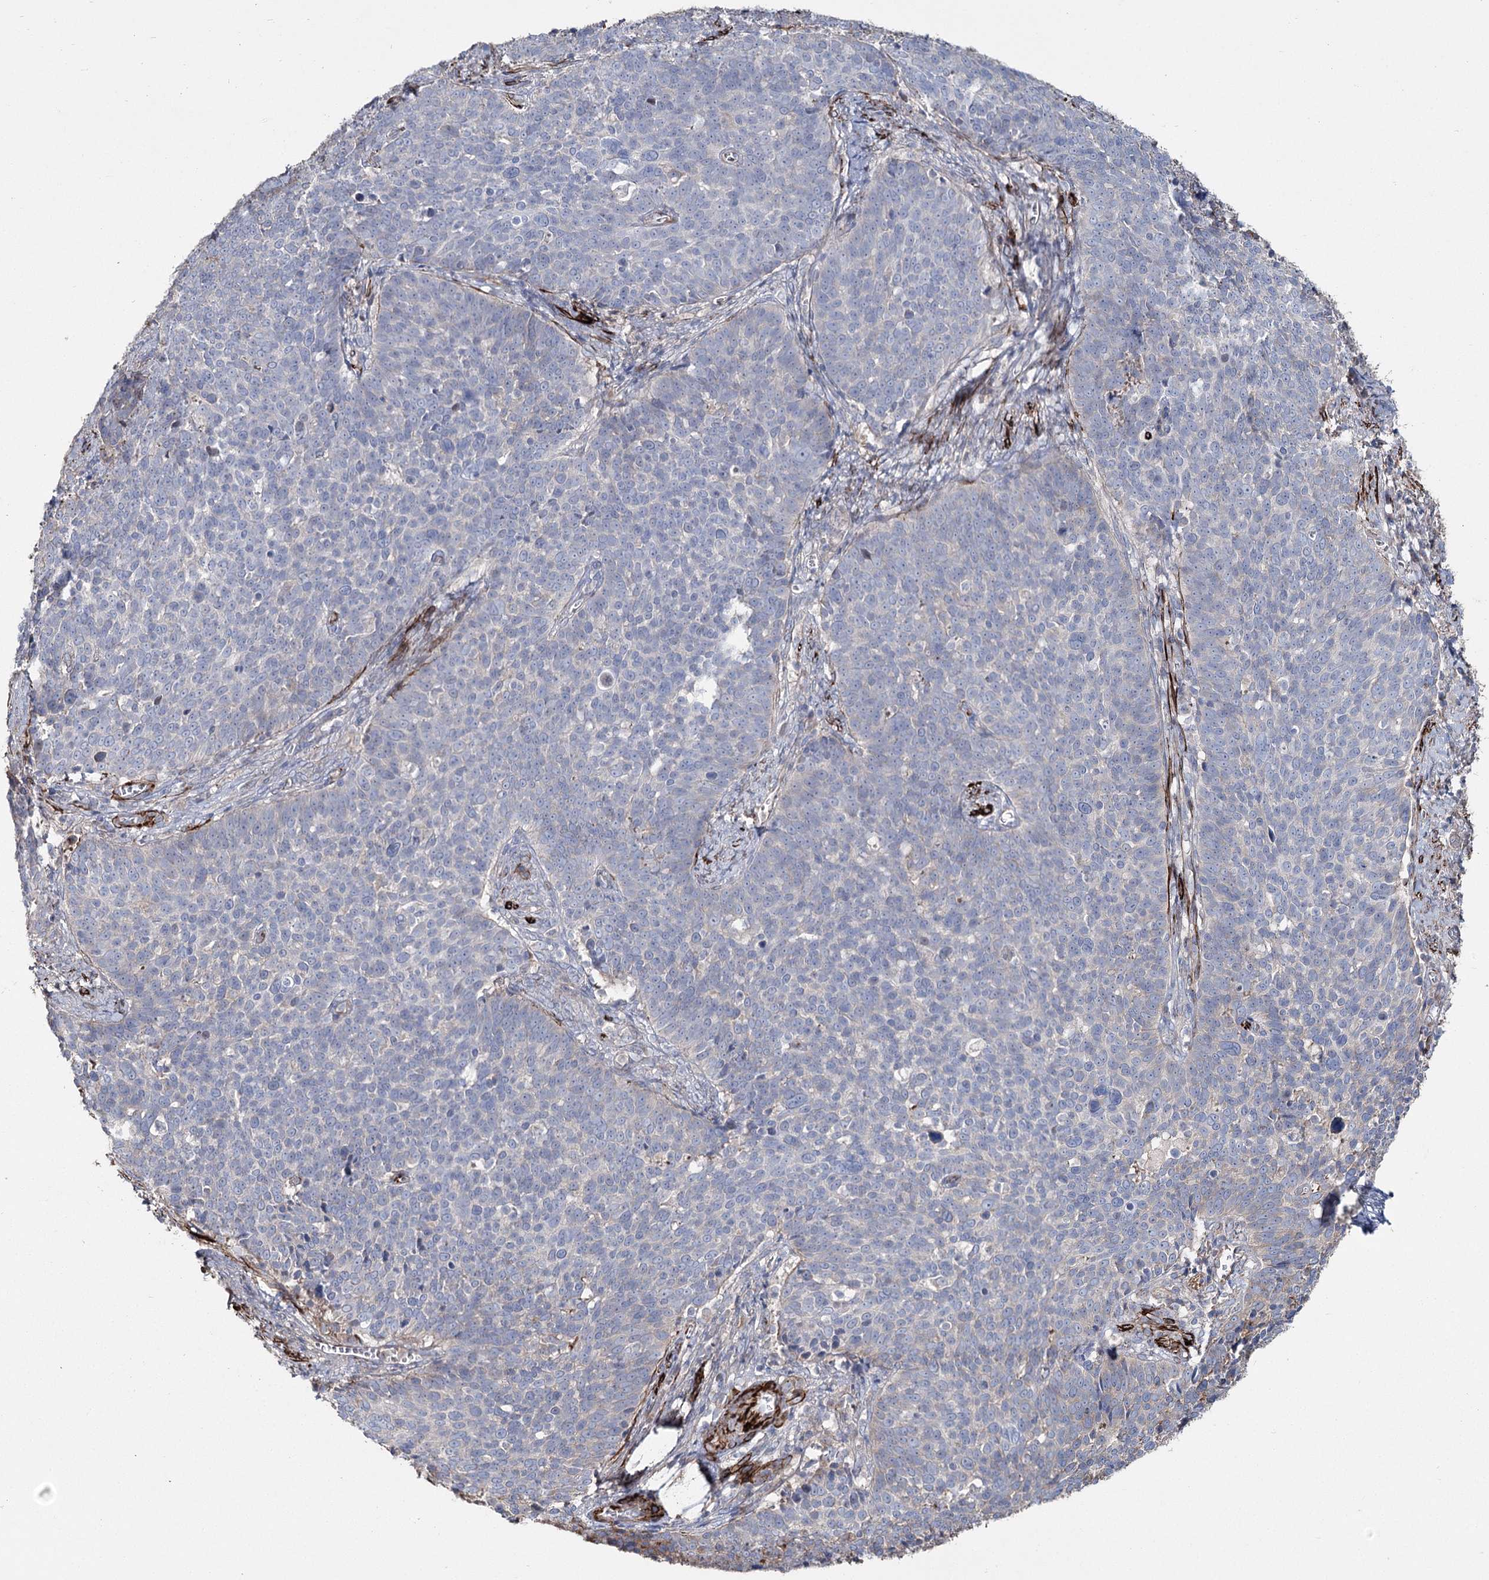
{"staining": {"intensity": "negative", "quantity": "none", "location": "none"}, "tissue": "cervical cancer", "cell_type": "Tumor cells", "image_type": "cancer", "snomed": [{"axis": "morphology", "description": "Squamous cell carcinoma, NOS"}, {"axis": "topography", "description": "Cervix"}], "caption": "Micrograph shows no protein positivity in tumor cells of cervical cancer (squamous cell carcinoma) tissue.", "gene": "SUMF1", "patient": {"sex": "female", "age": 39}}